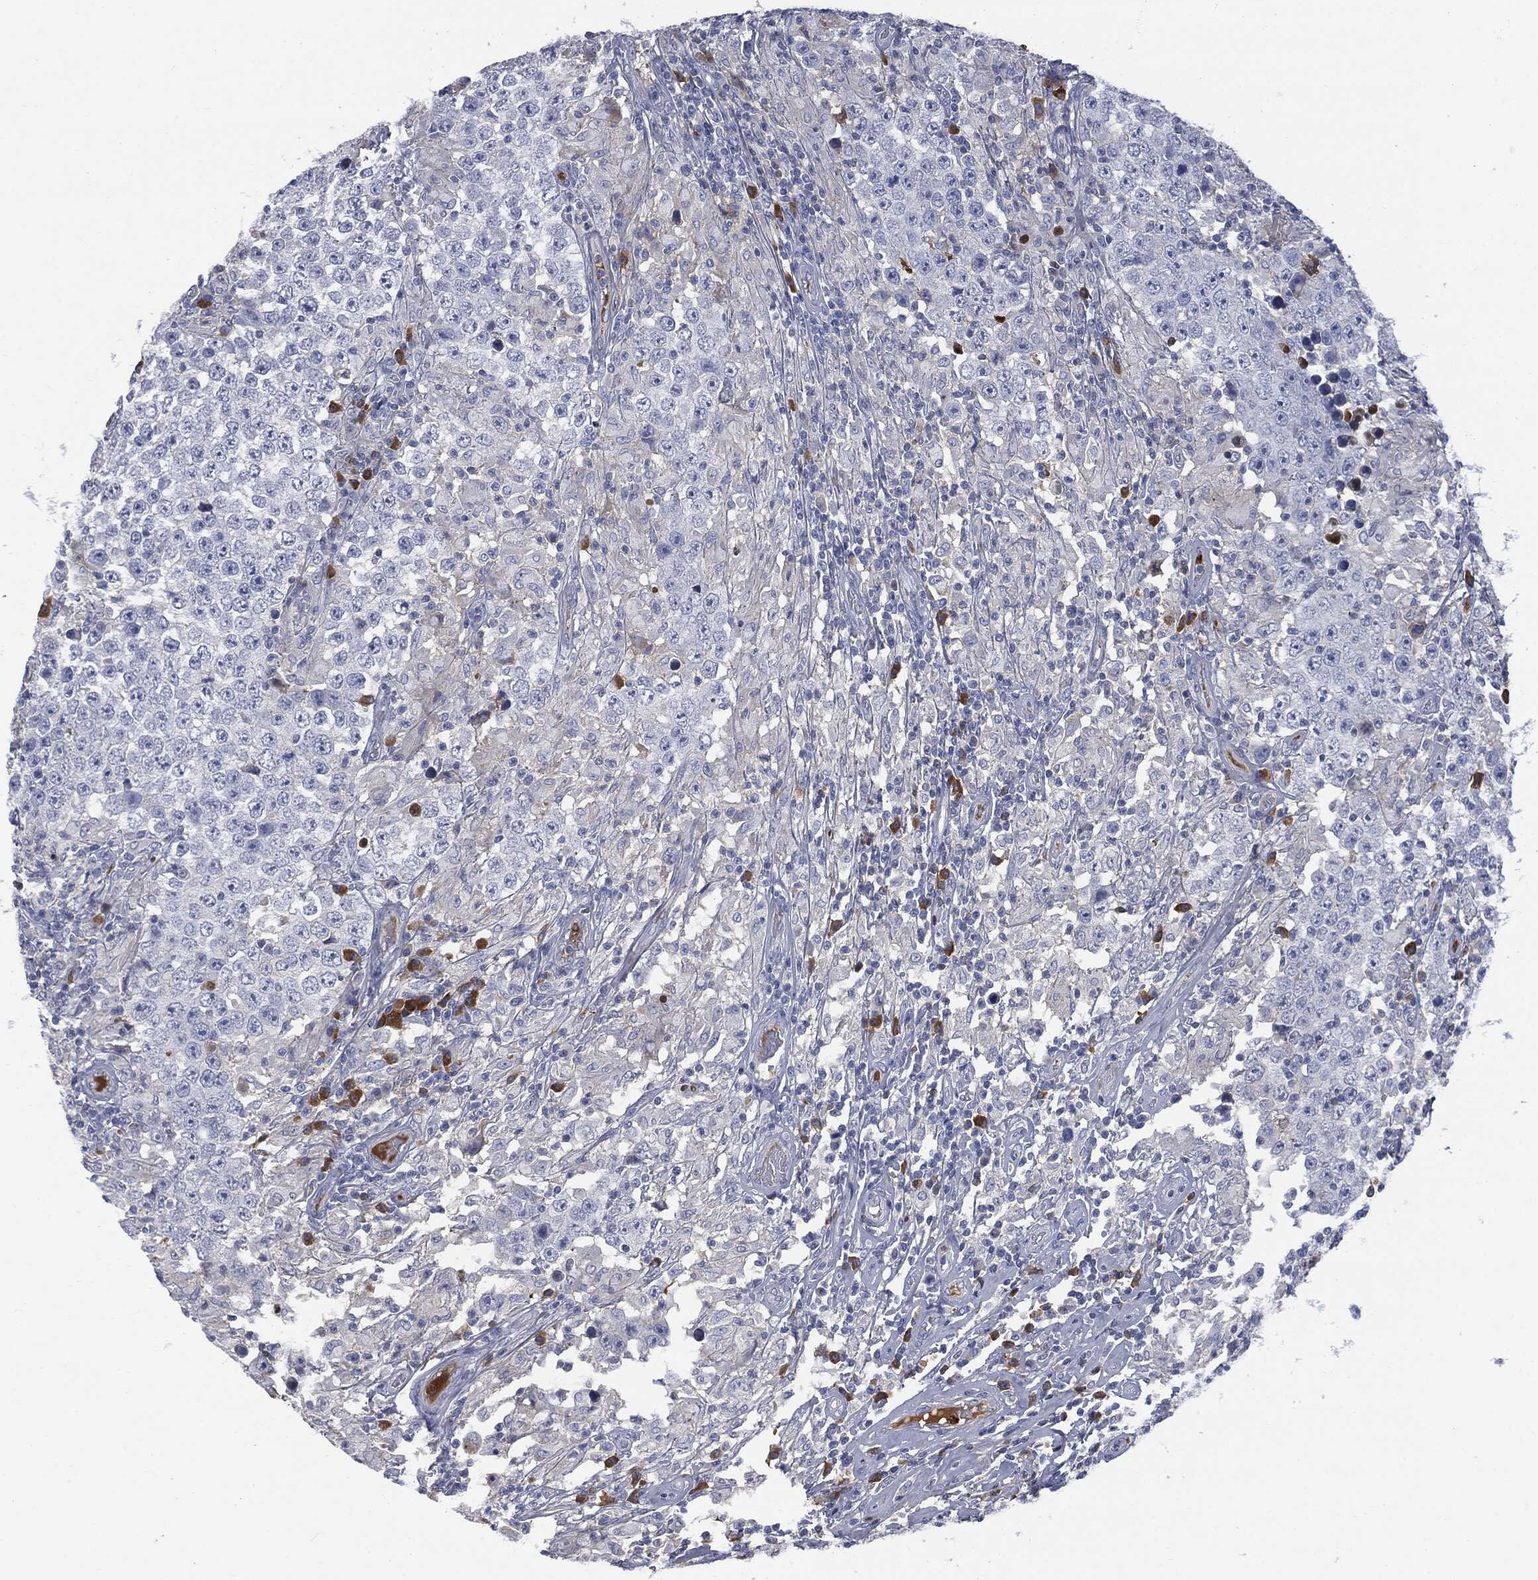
{"staining": {"intensity": "negative", "quantity": "none", "location": "none"}, "tissue": "testis cancer", "cell_type": "Tumor cells", "image_type": "cancer", "snomed": [{"axis": "morphology", "description": "Seminoma, NOS"}, {"axis": "morphology", "description": "Carcinoma, Embryonal, NOS"}, {"axis": "topography", "description": "Testis"}], "caption": "This is an IHC micrograph of human testis cancer. There is no staining in tumor cells.", "gene": "BTK", "patient": {"sex": "male", "age": 41}}